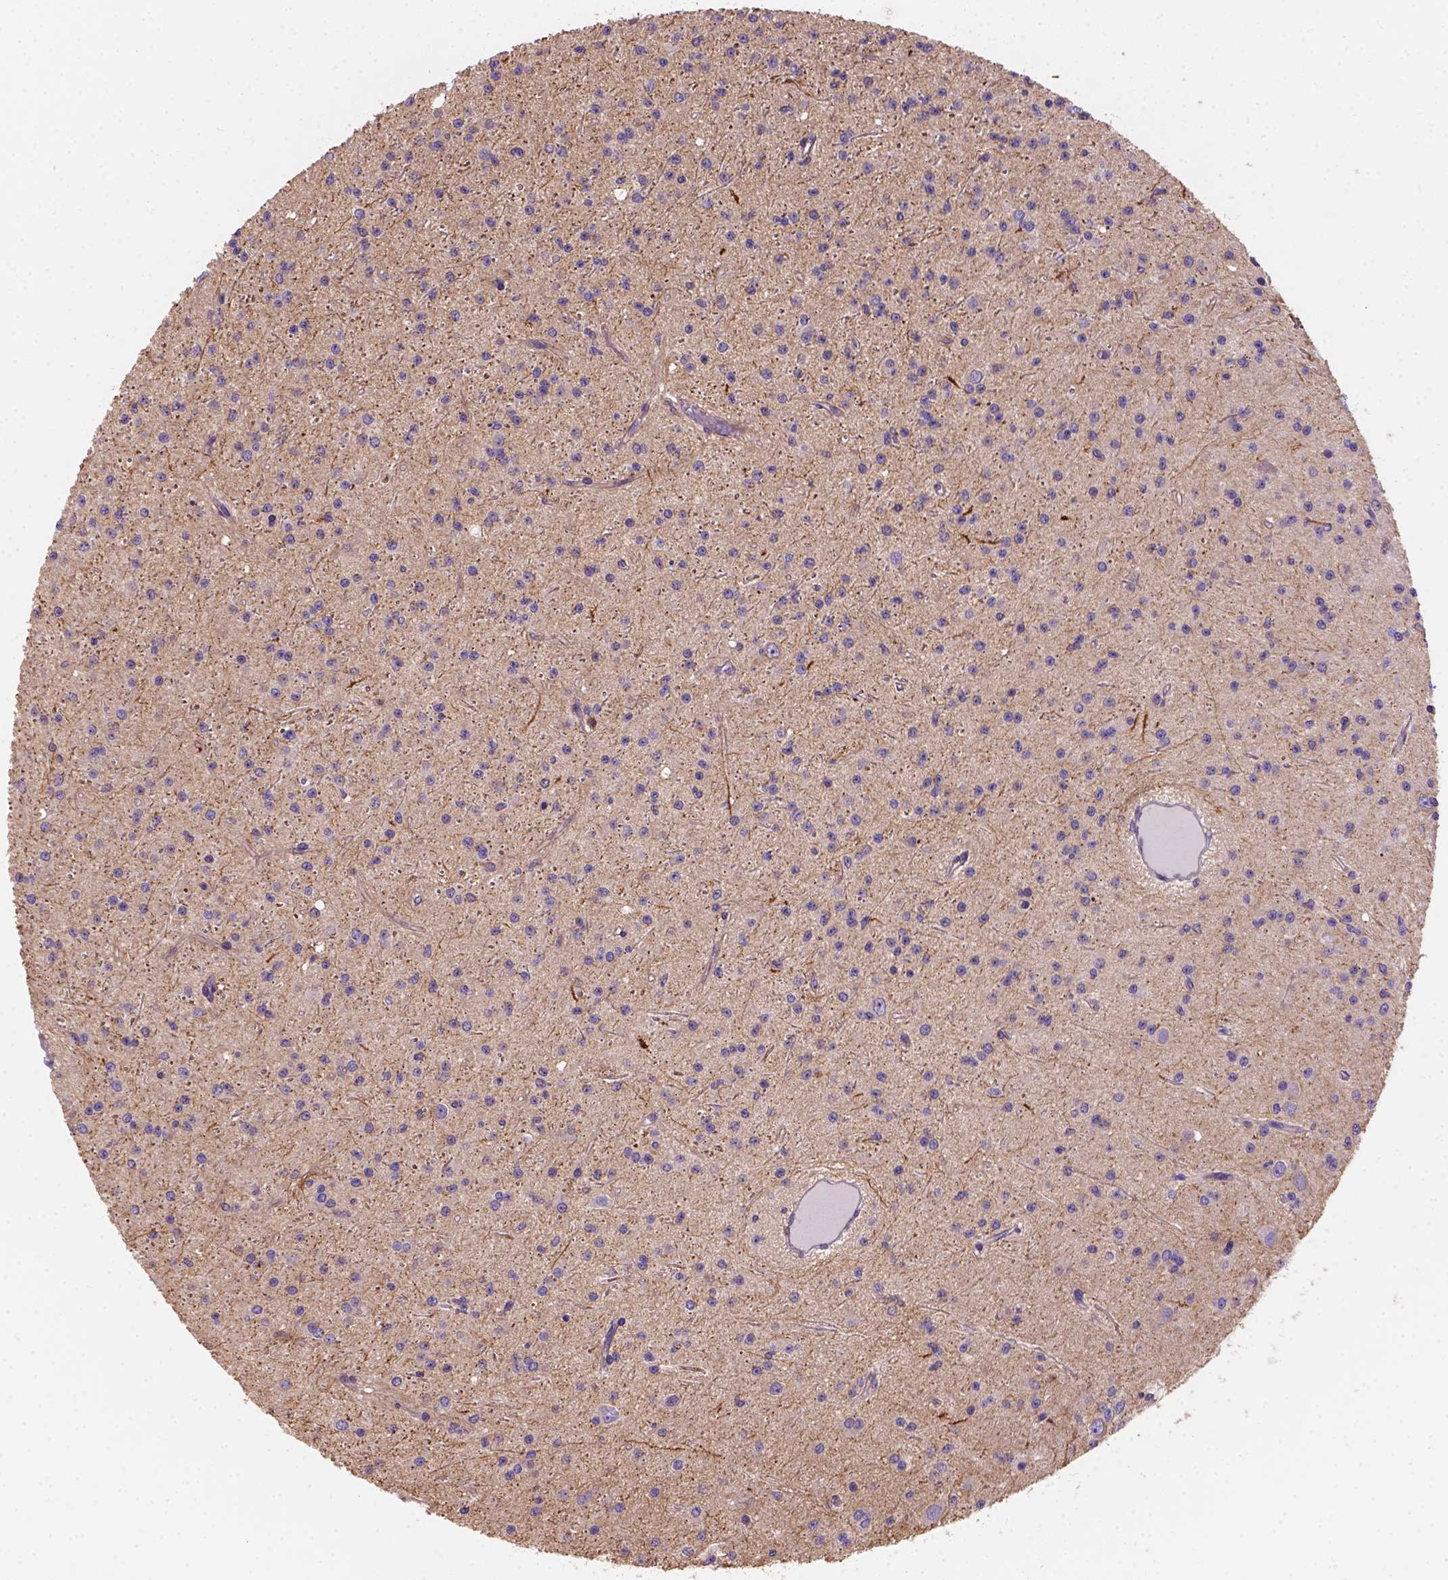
{"staining": {"intensity": "negative", "quantity": "none", "location": "none"}, "tissue": "glioma", "cell_type": "Tumor cells", "image_type": "cancer", "snomed": [{"axis": "morphology", "description": "Glioma, malignant, Low grade"}, {"axis": "topography", "description": "Brain"}], "caption": "IHC of human glioma exhibits no expression in tumor cells.", "gene": "GPRC5D", "patient": {"sex": "male", "age": 27}}